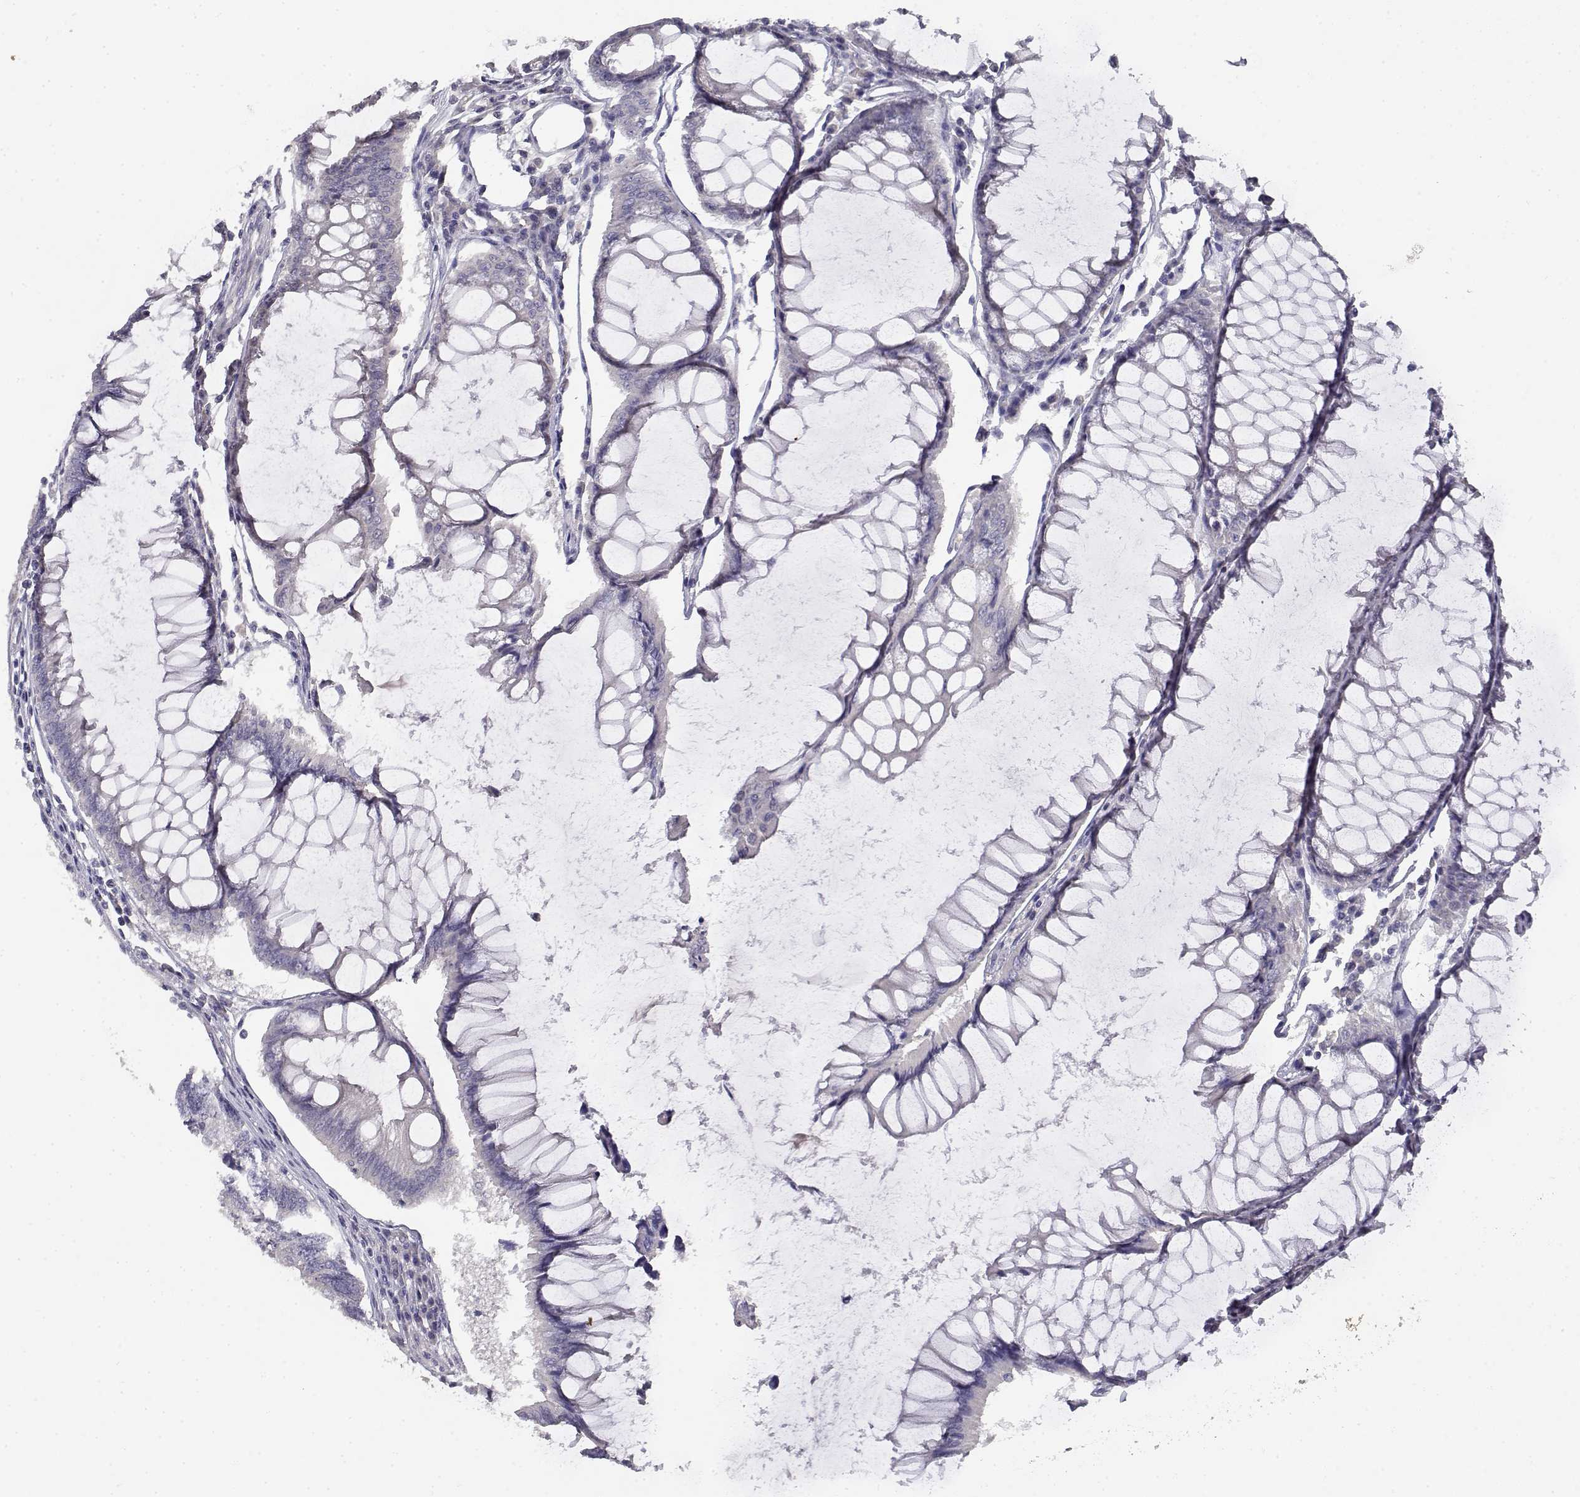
{"staining": {"intensity": "negative", "quantity": "none", "location": "none"}, "tissue": "colorectal cancer", "cell_type": "Tumor cells", "image_type": "cancer", "snomed": [{"axis": "morphology", "description": "Adenocarcinoma, NOS"}, {"axis": "topography", "description": "Colon"}], "caption": "IHC photomicrograph of neoplastic tissue: adenocarcinoma (colorectal) stained with DAB demonstrates no significant protein positivity in tumor cells.", "gene": "ADA", "patient": {"sex": "female", "age": 65}}